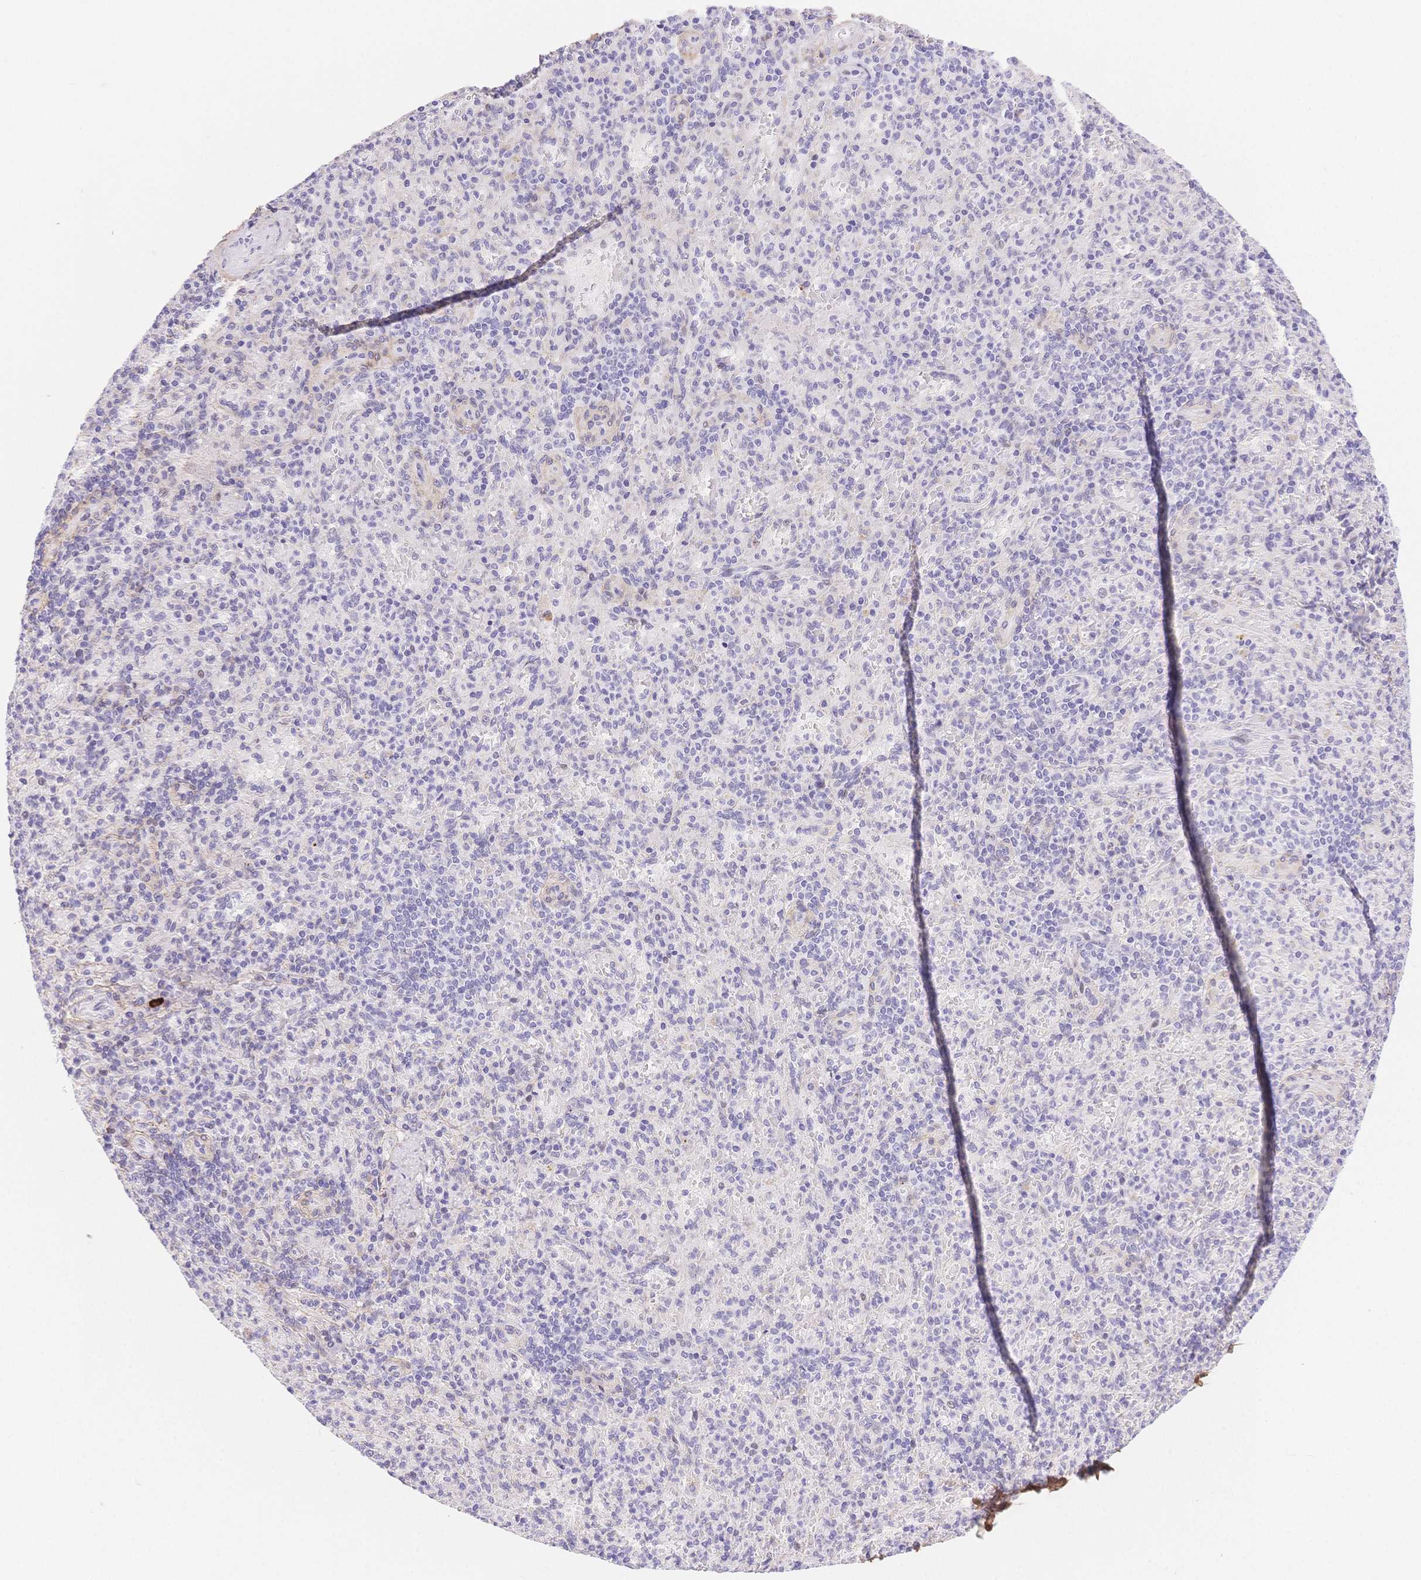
{"staining": {"intensity": "negative", "quantity": "none", "location": "none"}, "tissue": "spleen", "cell_type": "Cells in red pulp", "image_type": "normal", "snomed": [{"axis": "morphology", "description": "Normal tissue, NOS"}, {"axis": "topography", "description": "Spleen"}], "caption": "An IHC photomicrograph of benign spleen is shown. There is no staining in cells in red pulp of spleen.", "gene": "PDZD2", "patient": {"sex": "female", "age": 74}}